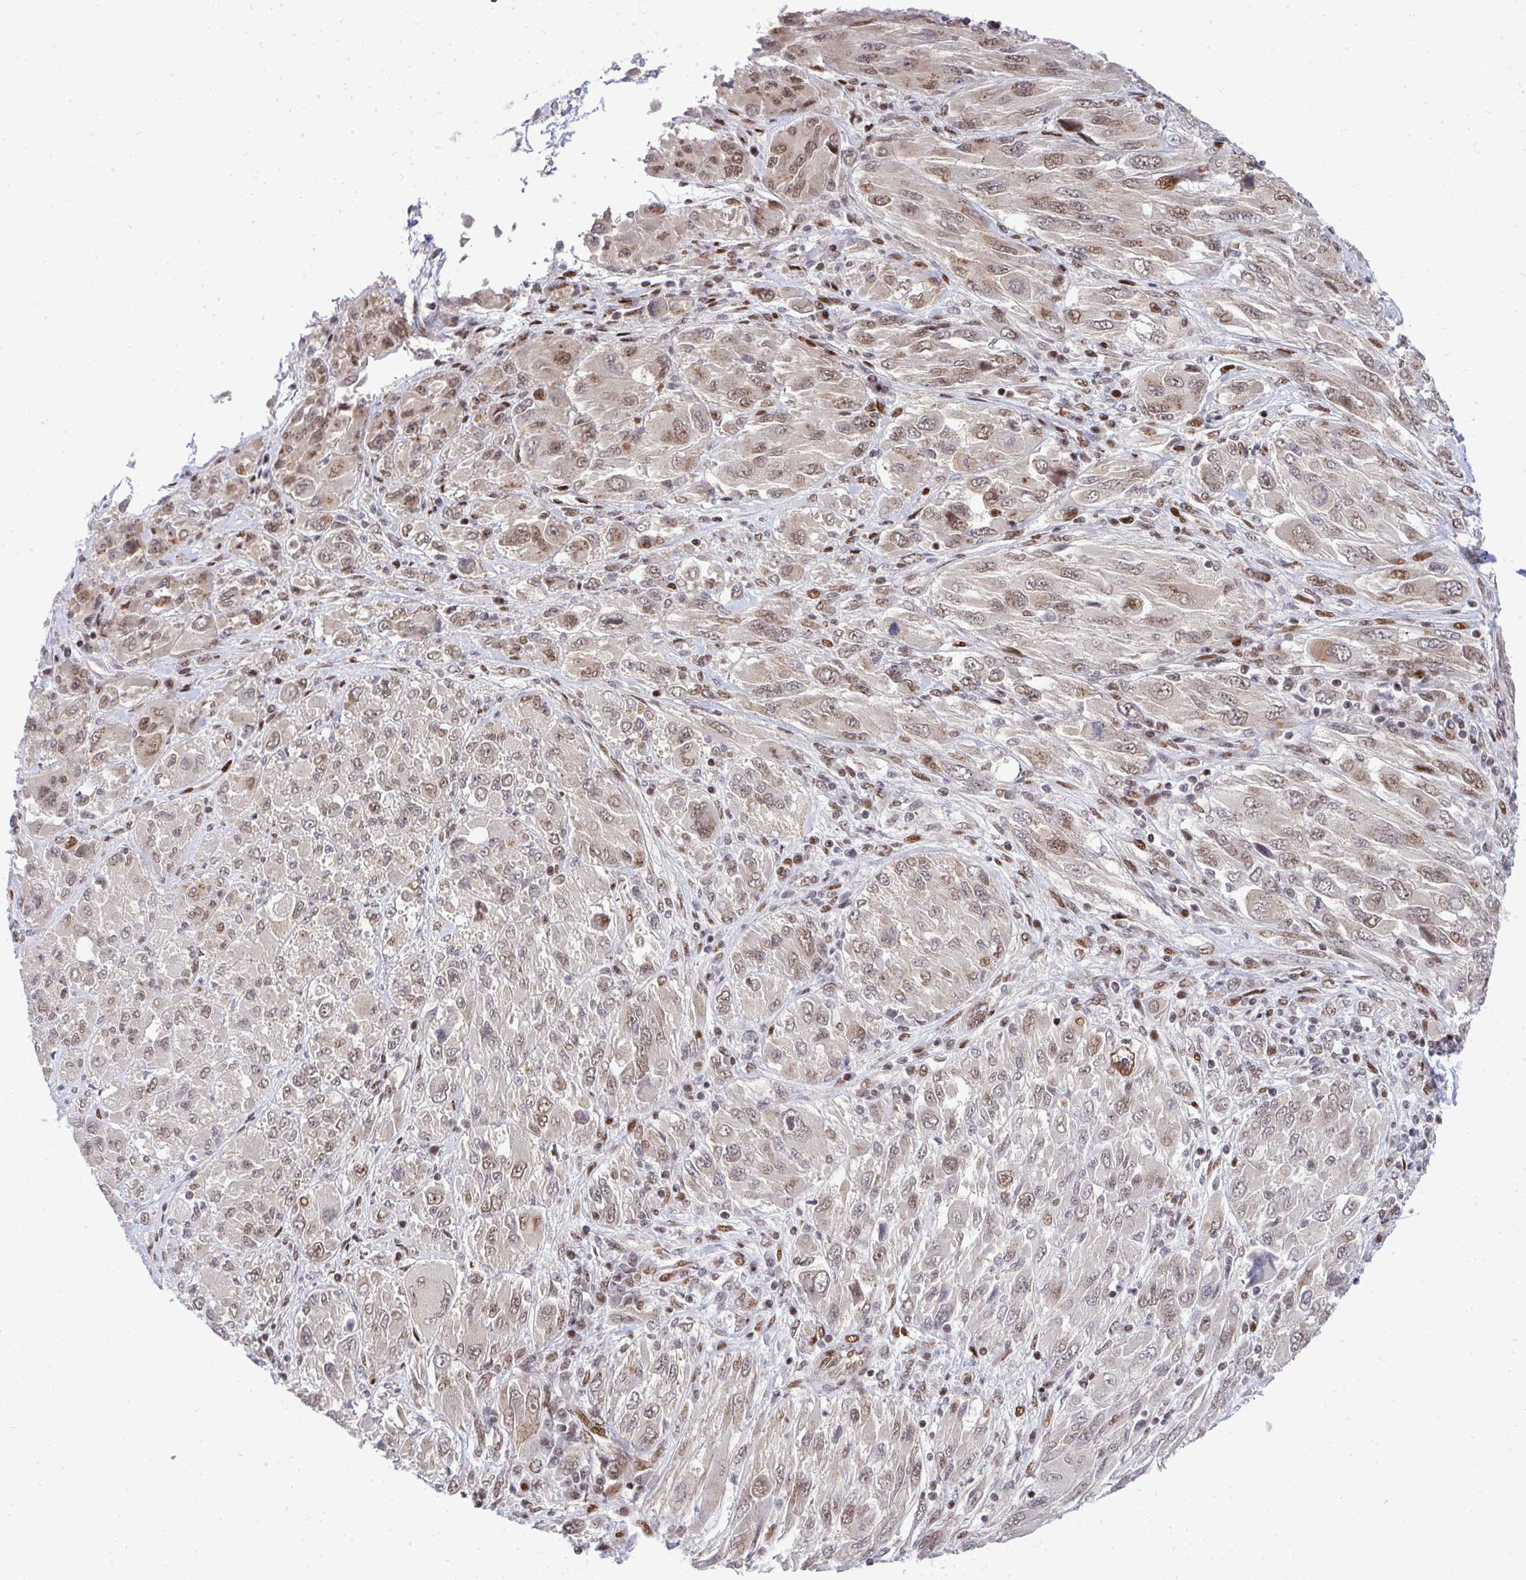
{"staining": {"intensity": "moderate", "quantity": "25%-75%", "location": "nuclear"}, "tissue": "melanoma", "cell_type": "Tumor cells", "image_type": "cancer", "snomed": [{"axis": "morphology", "description": "Malignant melanoma, NOS"}, {"axis": "topography", "description": "Skin"}], "caption": "A histopathology image of human melanoma stained for a protein reveals moderate nuclear brown staining in tumor cells.", "gene": "PIGY", "patient": {"sex": "female", "age": 91}}